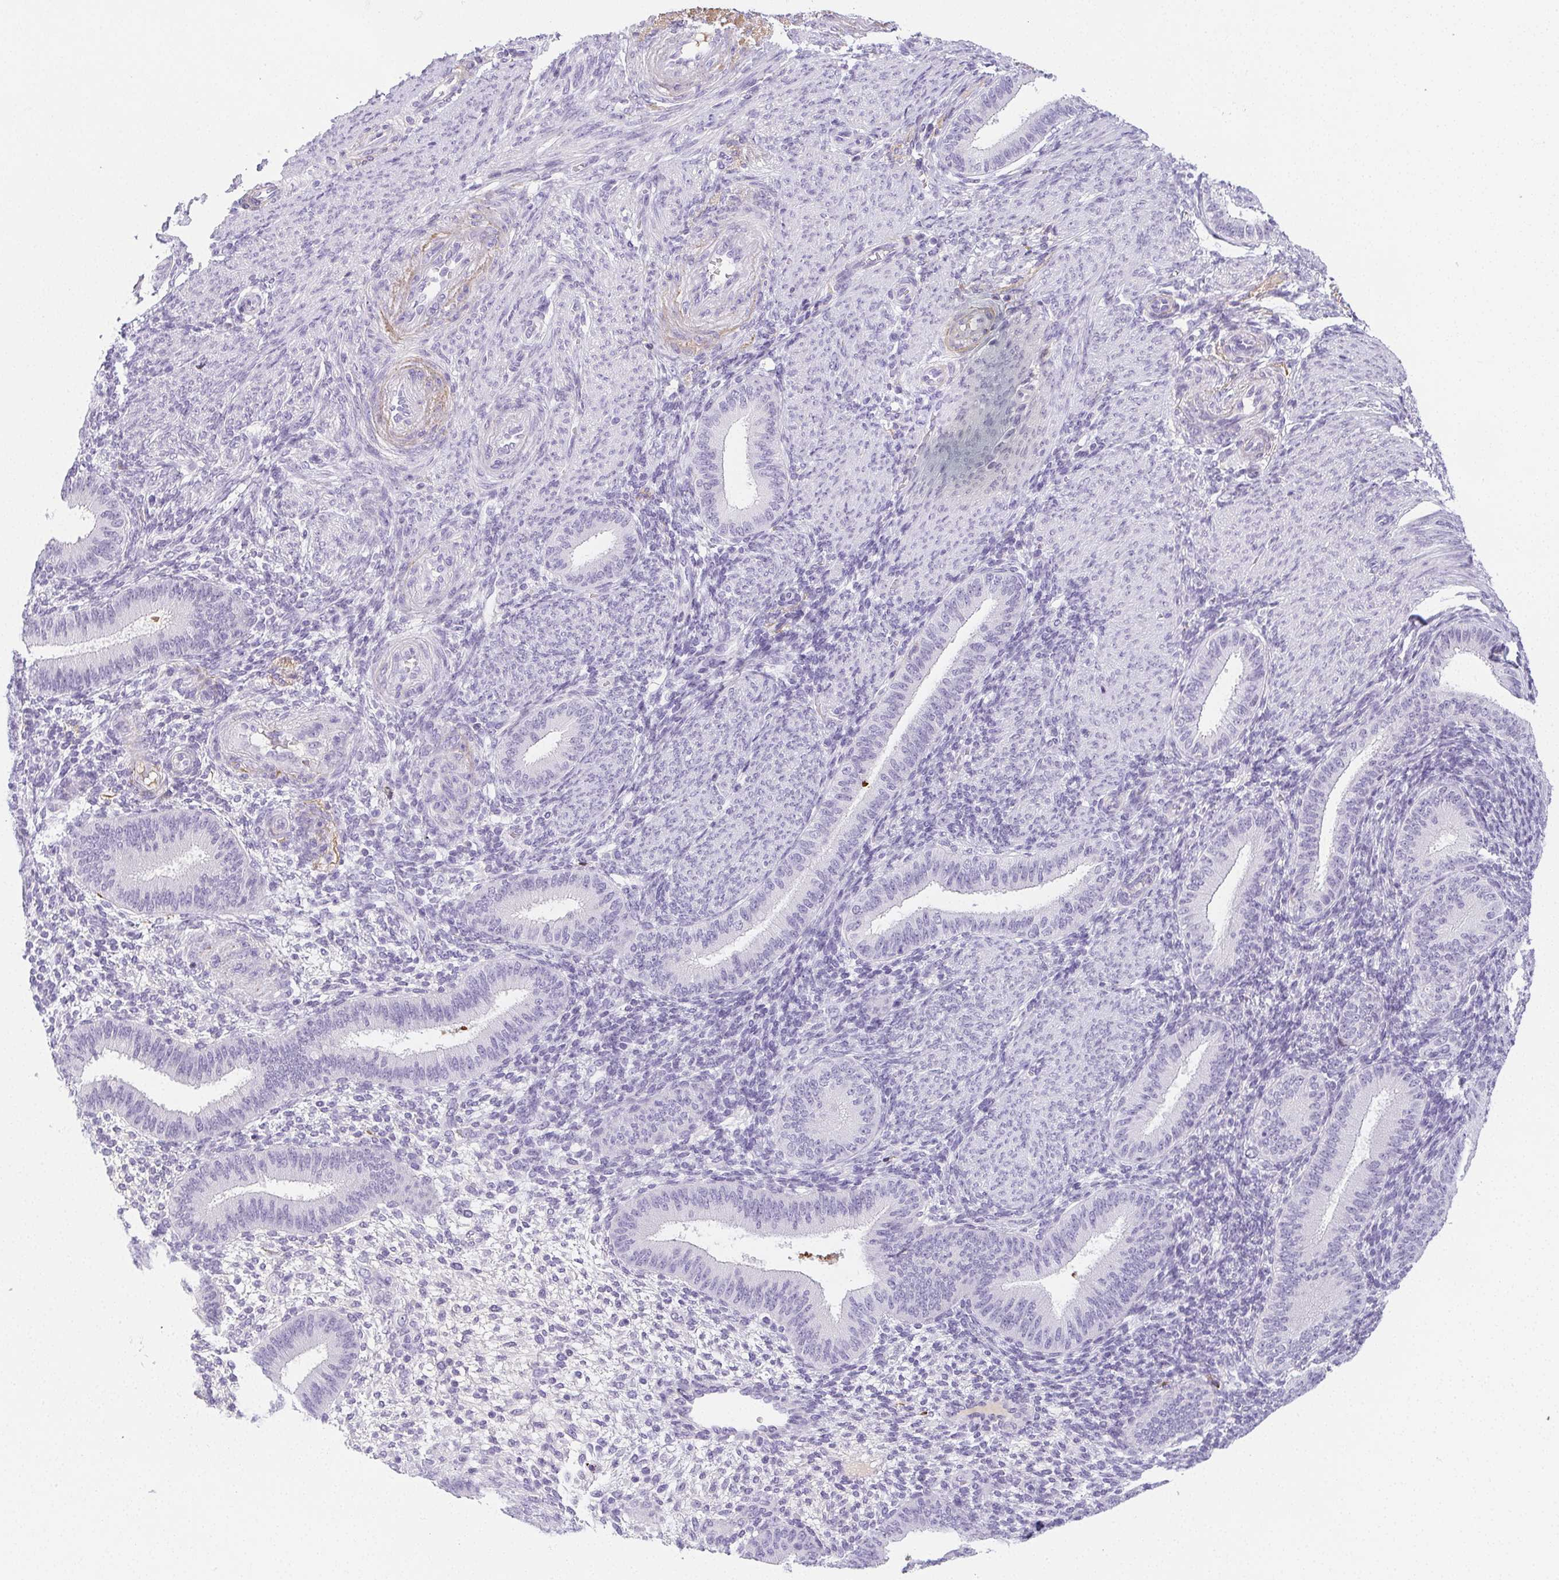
{"staining": {"intensity": "negative", "quantity": "none", "location": "none"}, "tissue": "endometrium", "cell_type": "Cells in endometrial stroma", "image_type": "normal", "snomed": [{"axis": "morphology", "description": "Normal tissue, NOS"}, {"axis": "topography", "description": "Endometrium"}], "caption": "The histopathology image shows no significant expression in cells in endometrial stroma of endometrium. The staining is performed using DAB brown chromogen with nuclei counter-stained in using hematoxylin.", "gene": "VTN", "patient": {"sex": "female", "age": 39}}